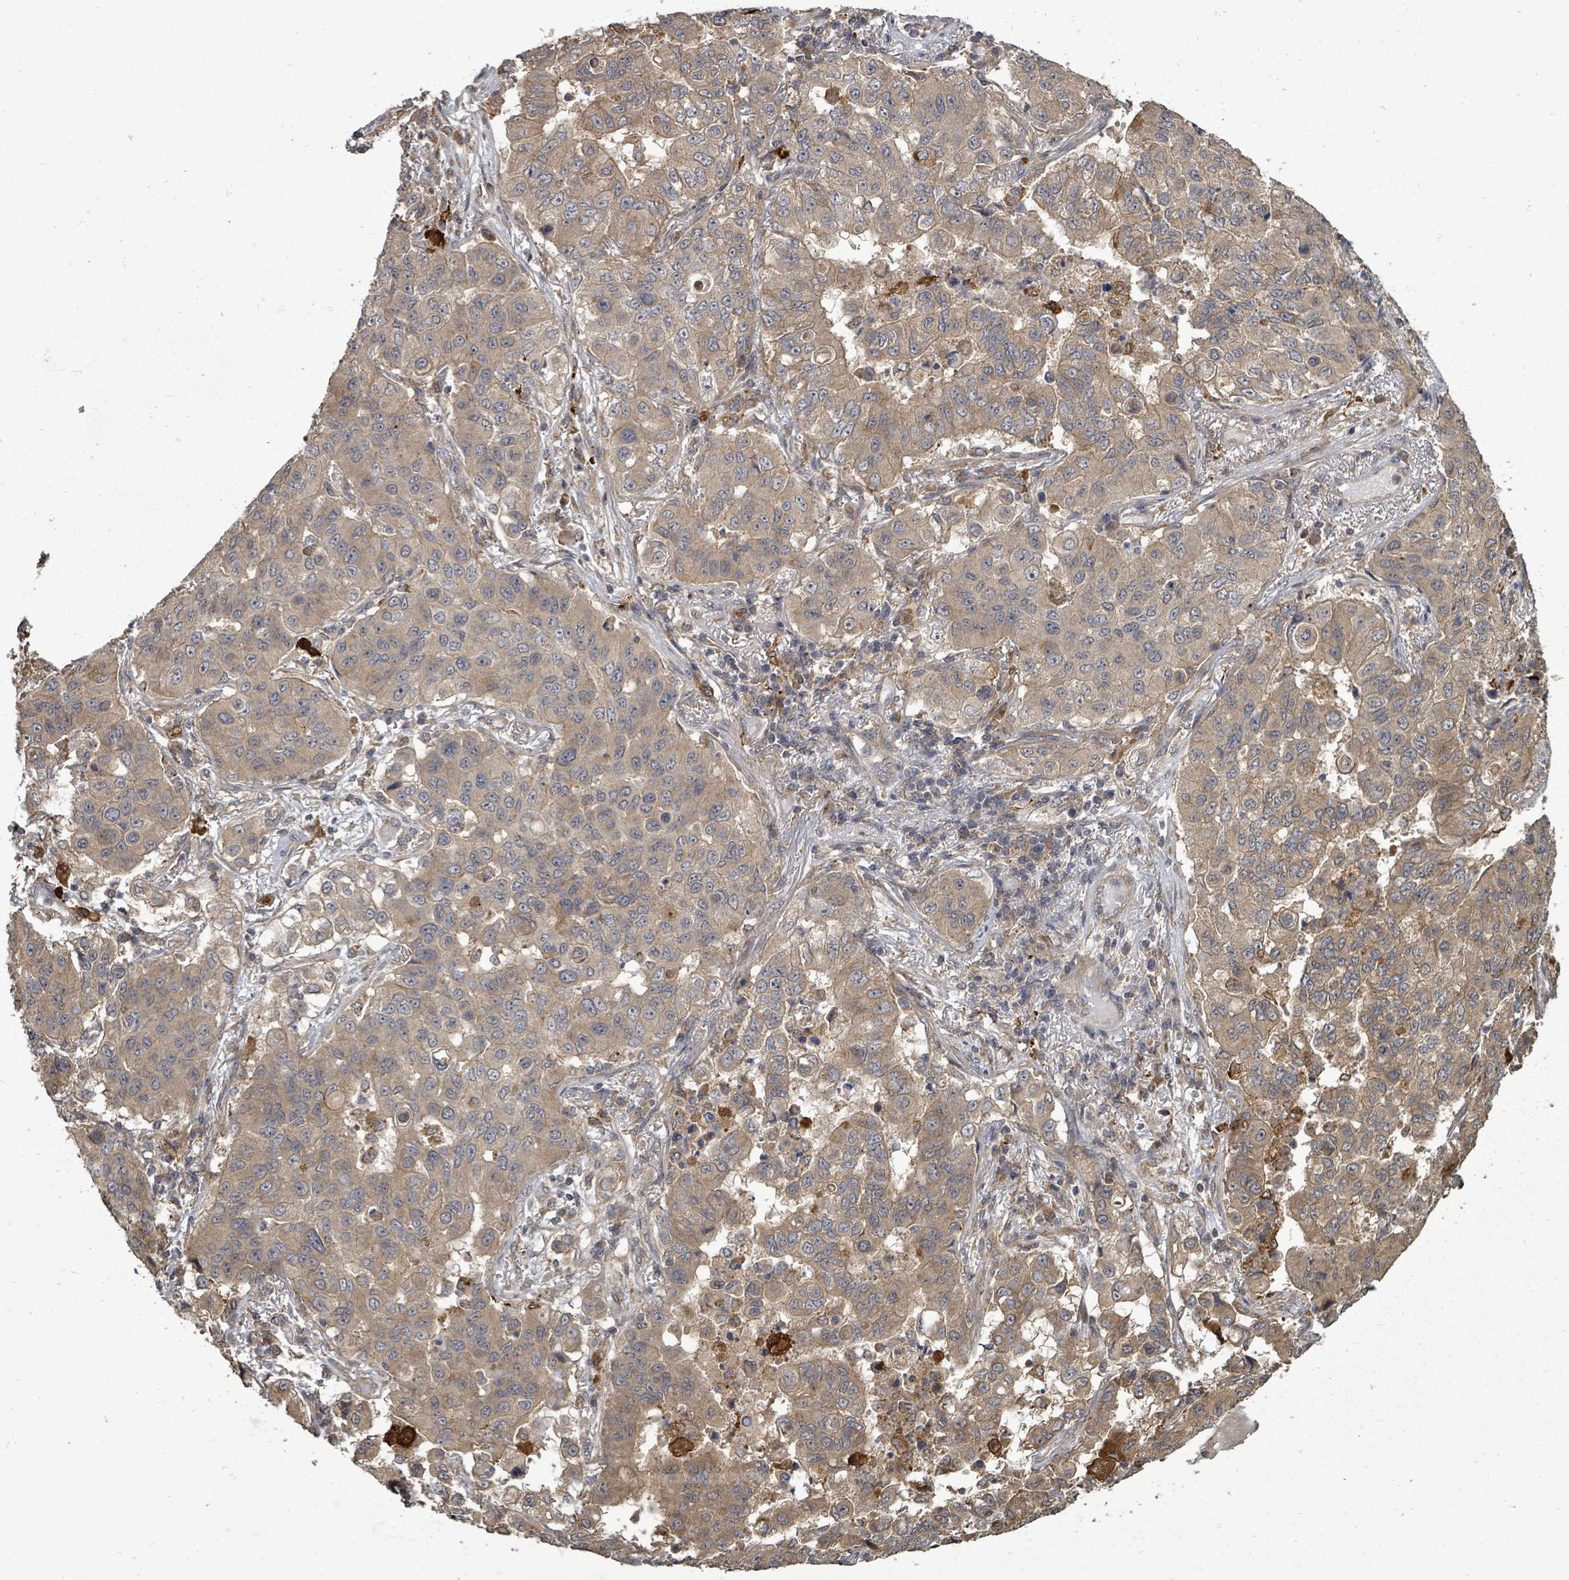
{"staining": {"intensity": "moderate", "quantity": ">75%", "location": "cytoplasmic/membranous"}, "tissue": "lung cancer", "cell_type": "Tumor cells", "image_type": "cancer", "snomed": [{"axis": "morphology", "description": "Squamous cell carcinoma, NOS"}, {"axis": "topography", "description": "Lung"}], "caption": "Moderate cytoplasmic/membranous positivity is appreciated in about >75% of tumor cells in lung cancer.", "gene": "EIF3C", "patient": {"sex": "male", "age": 74}}